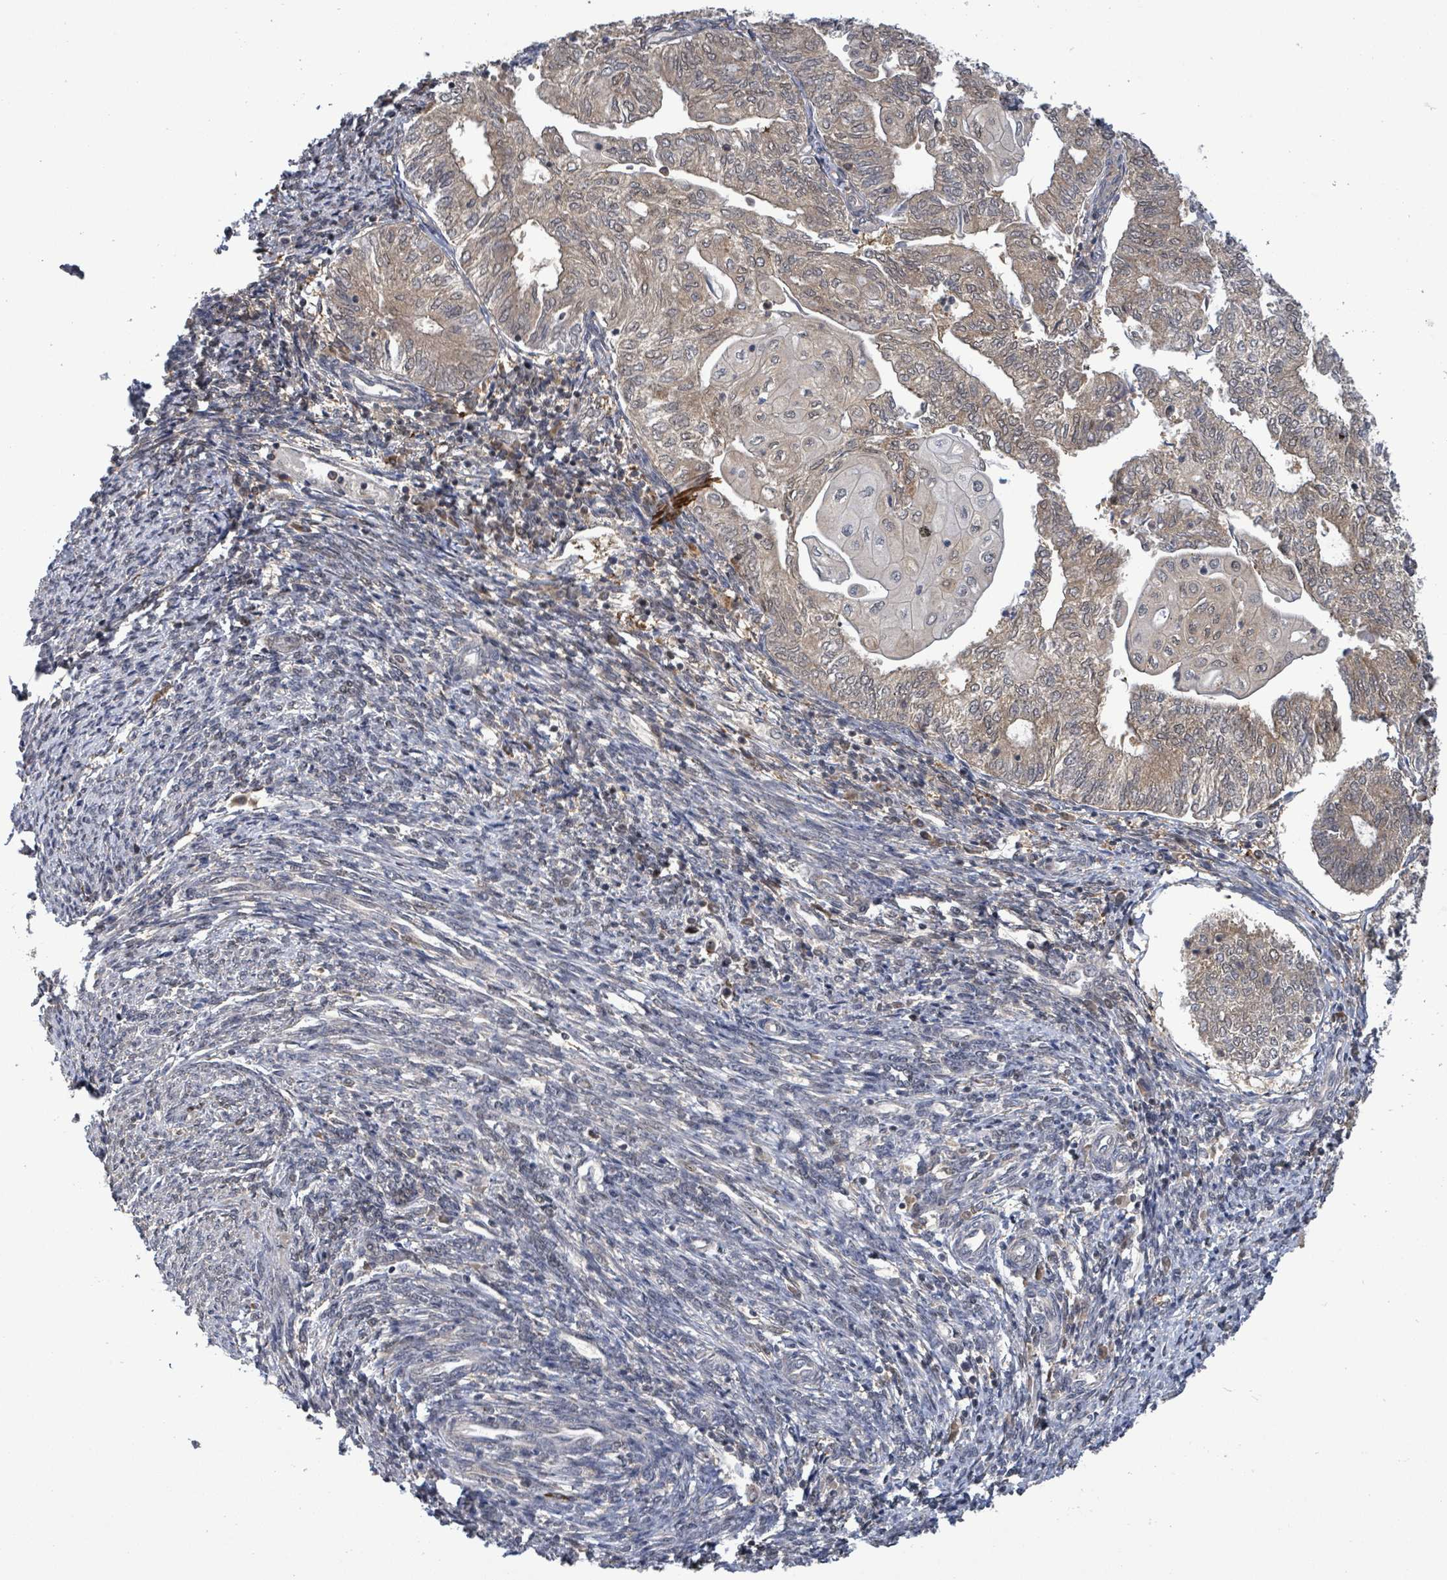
{"staining": {"intensity": "weak", "quantity": "25%-75%", "location": "cytoplasmic/membranous,nuclear"}, "tissue": "smooth muscle", "cell_type": "Smooth muscle cells", "image_type": "normal", "snomed": [{"axis": "morphology", "description": "Normal tissue, NOS"}, {"axis": "topography", "description": "Smooth muscle"}, {"axis": "topography", "description": "Uterus"}], "caption": "Protein expression by immunohistochemistry reveals weak cytoplasmic/membranous,nuclear expression in about 25%-75% of smooth muscle cells in benign smooth muscle. (DAB (3,3'-diaminobenzidine) IHC, brown staining for protein, blue staining for nuclei).", "gene": "FBXO6", "patient": {"sex": "female", "age": 59}}